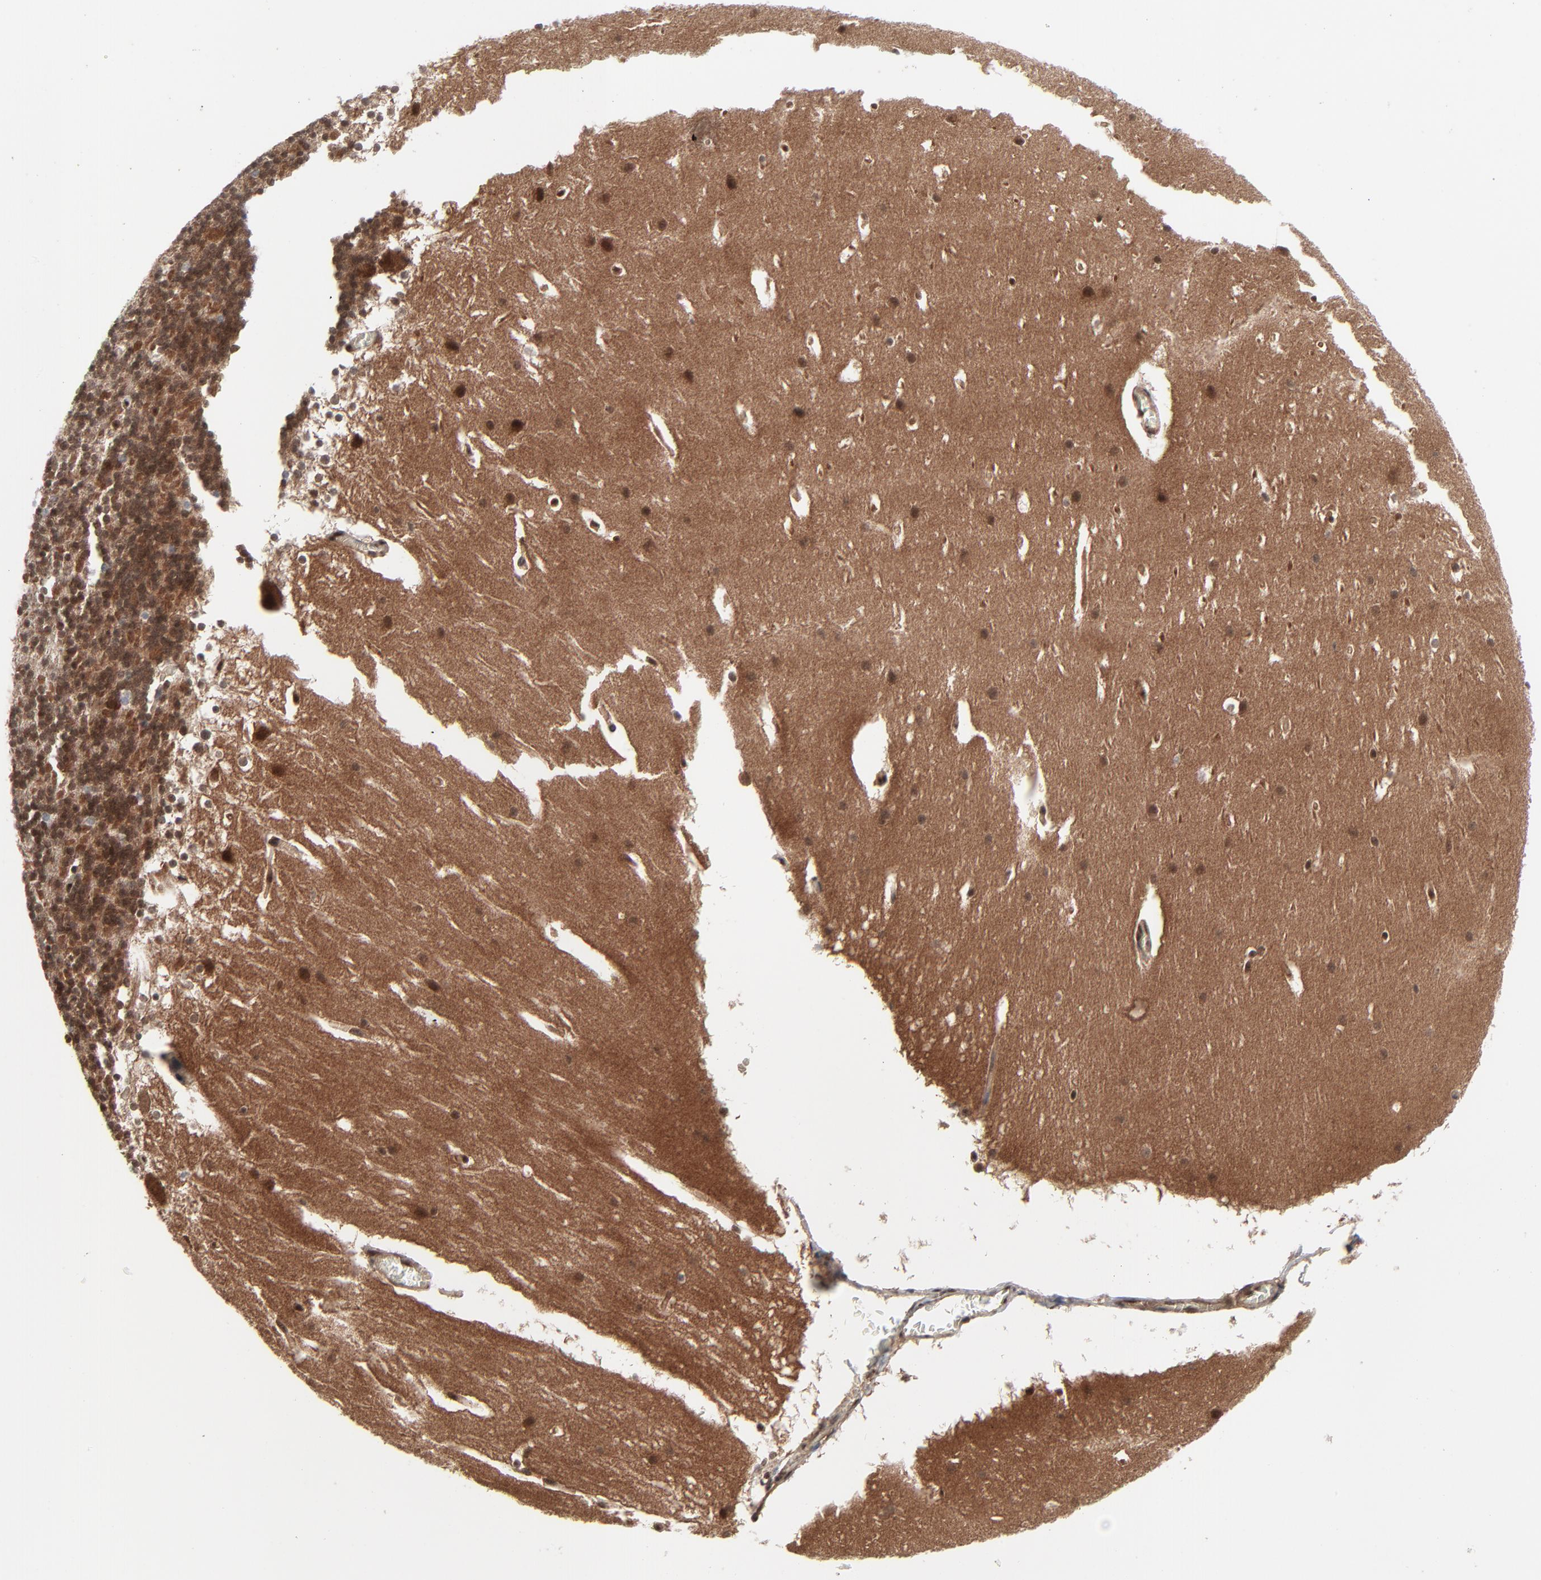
{"staining": {"intensity": "moderate", "quantity": ">75%", "location": "cytoplasmic/membranous,nuclear"}, "tissue": "cerebellum", "cell_type": "Cells in granular layer", "image_type": "normal", "snomed": [{"axis": "morphology", "description": "Normal tissue, NOS"}, {"axis": "topography", "description": "Cerebellum"}], "caption": "Cerebellum stained with IHC demonstrates moderate cytoplasmic/membranous,nuclear positivity in about >75% of cells in granular layer.", "gene": "AKT1", "patient": {"sex": "female", "age": 19}}